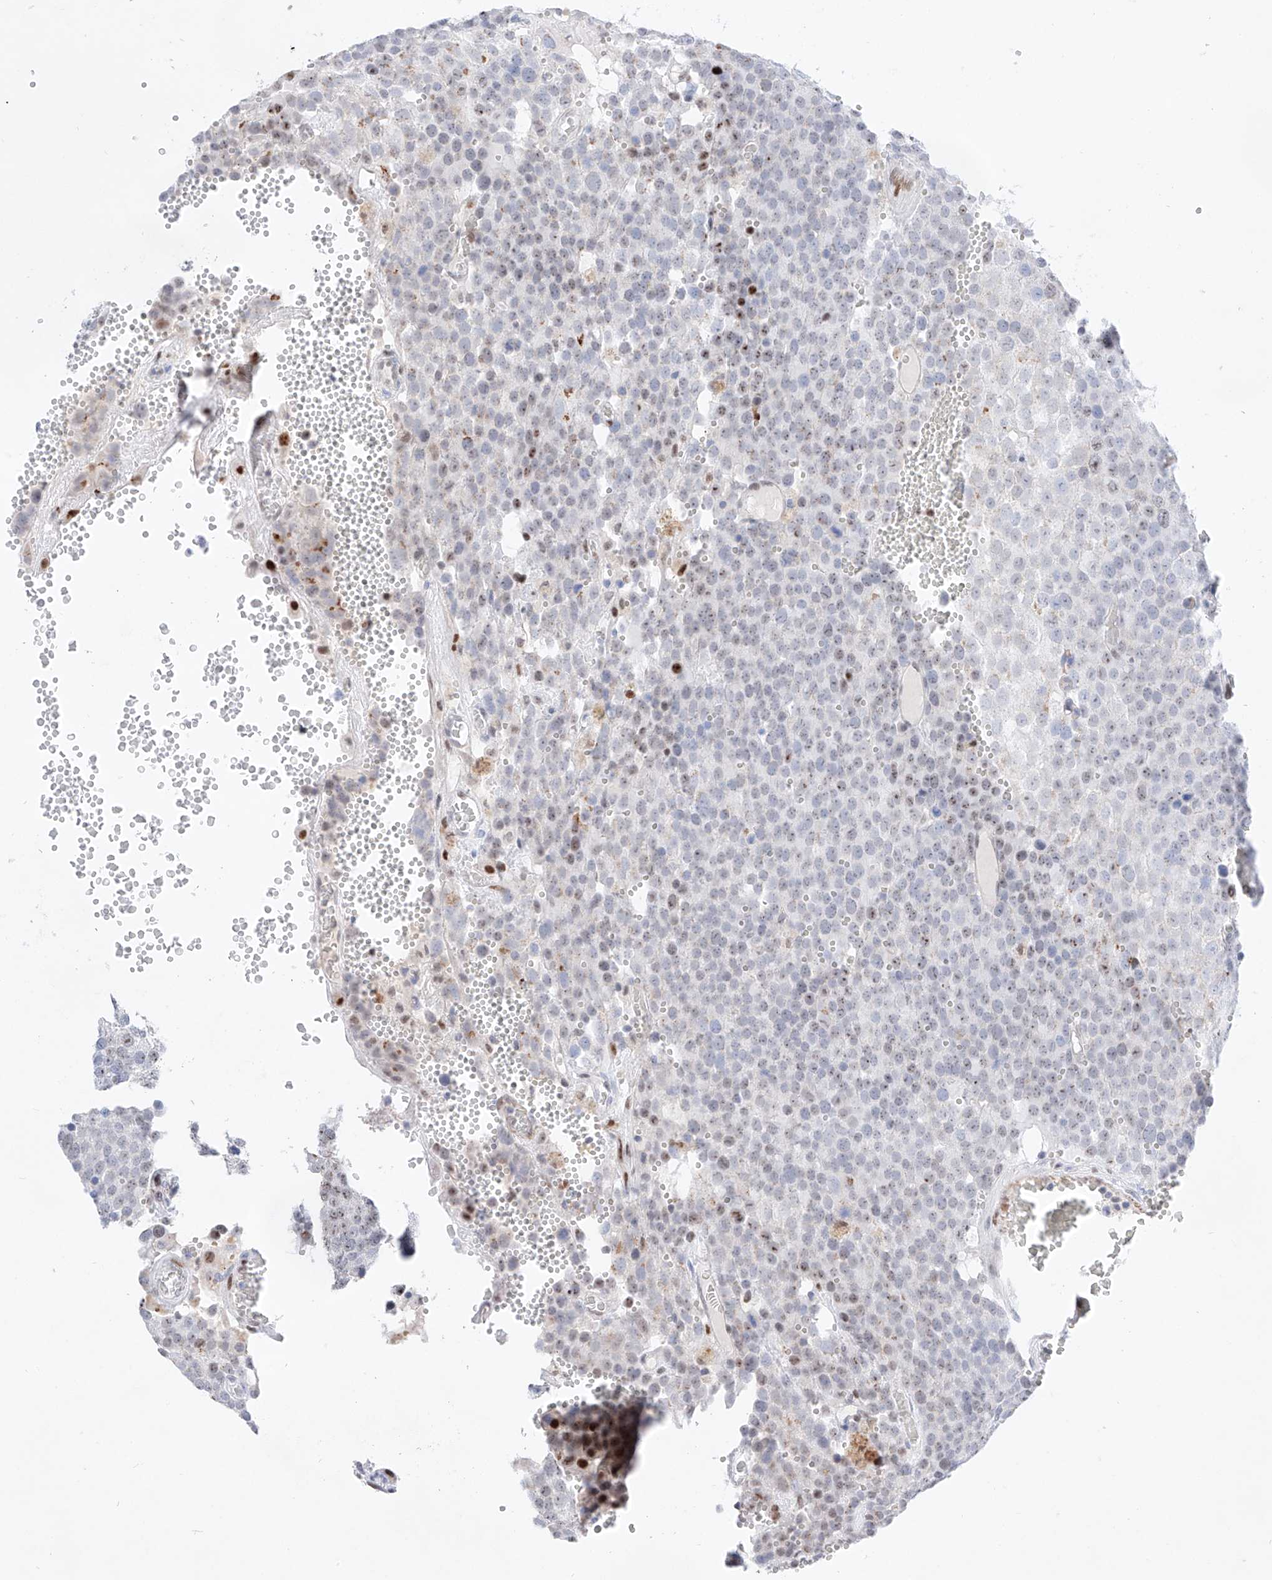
{"staining": {"intensity": "moderate", "quantity": "<25%", "location": "nuclear"}, "tissue": "testis cancer", "cell_type": "Tumor cells", "image_type": "cancer", "snomed": [{"axis": "morphology", "description": "Seminoma, NOS"}, {"axis": "topography", "description": "Testis"}], "caption": "A low amount of moderate nuclear positivity is identified in approximately <25% of tumor cells in testis cancer (seminoma) tissue.", "gene": "NT5C3B", "patient": {"sex": "male", "age": 71}}